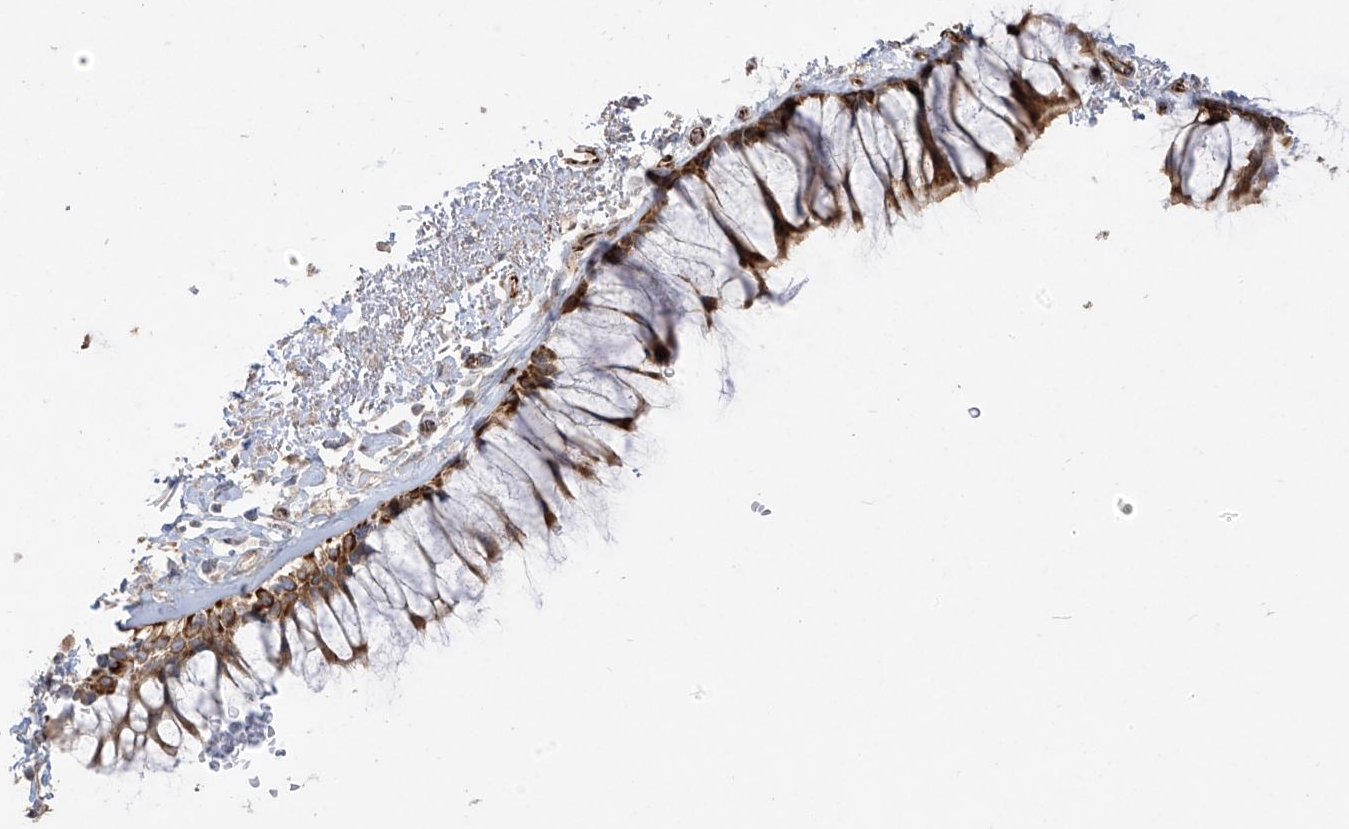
{"staining": {"intensity": "moderate", "quantity": ">75%", "location": "cytoplasmic/membranous"}, "tissue": "bronchus", "cell_type": "Respiratory epithelial cells", "image_type": "normal", "snomed": [{"axis": "morphology", "description": "Normal tissue, NOS"}, {"axis": "topography", "description": "Cartilage tissue"}, {"axis": "topography", "description": "Bronchus"}], "caption": "Immunohistochemical staining of benign human bronchus displays >75% levels of moderate cytoplasmic/membranous protein positivity in approximately >75% of respiratory epithelial cells.", "gene": "DCDC2", "patient": {"sex": "female", "age": 73}}